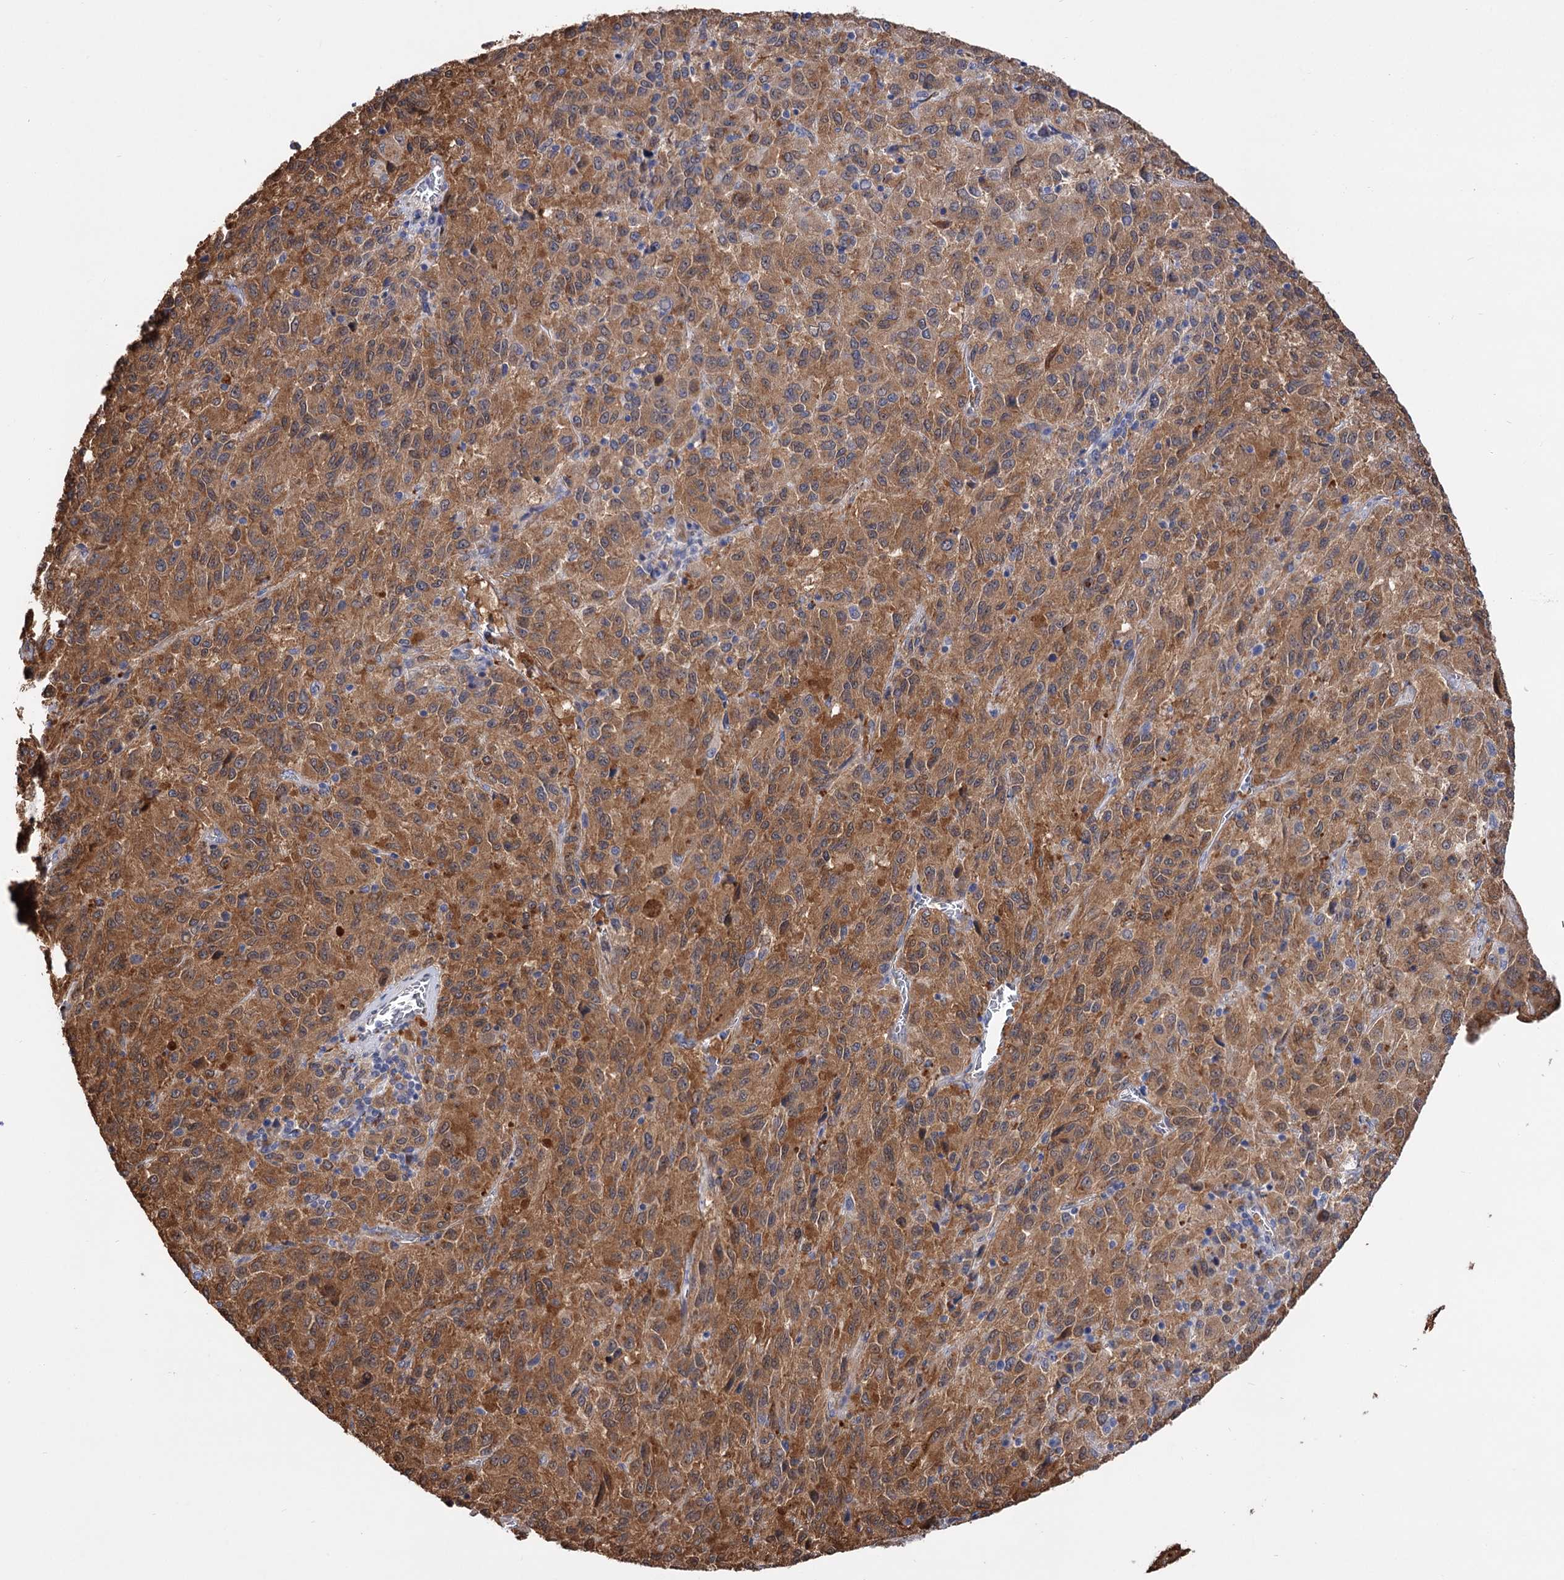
{"staining": {"intensity": "moderate", "quantity": ">75%", "location": "cytoplasmic/membranous"}, "tissue": "melanoma", "cell_type": "Tumor cells", "image_type": "cancer", "snomed": [{"axis": "morphology", "description": "Malignant melanoma, Metastatic site"}, {"axis": "topography", "description": "Lung"}], "caption": "Immunohistochemical staining of melanoma exhibits moderate cytoplasmic/membranous protein expression in approximately >75% of tumor cells. The staining was performed using DAB (3,3'-diaminobenzidine) to visualize the protein expression in brown, while the nuclei were stained in blue with hematoxylin (Magnification: 20x).", "gene": "C11orf96", "patient": {"sex": "male", "age": 64}}